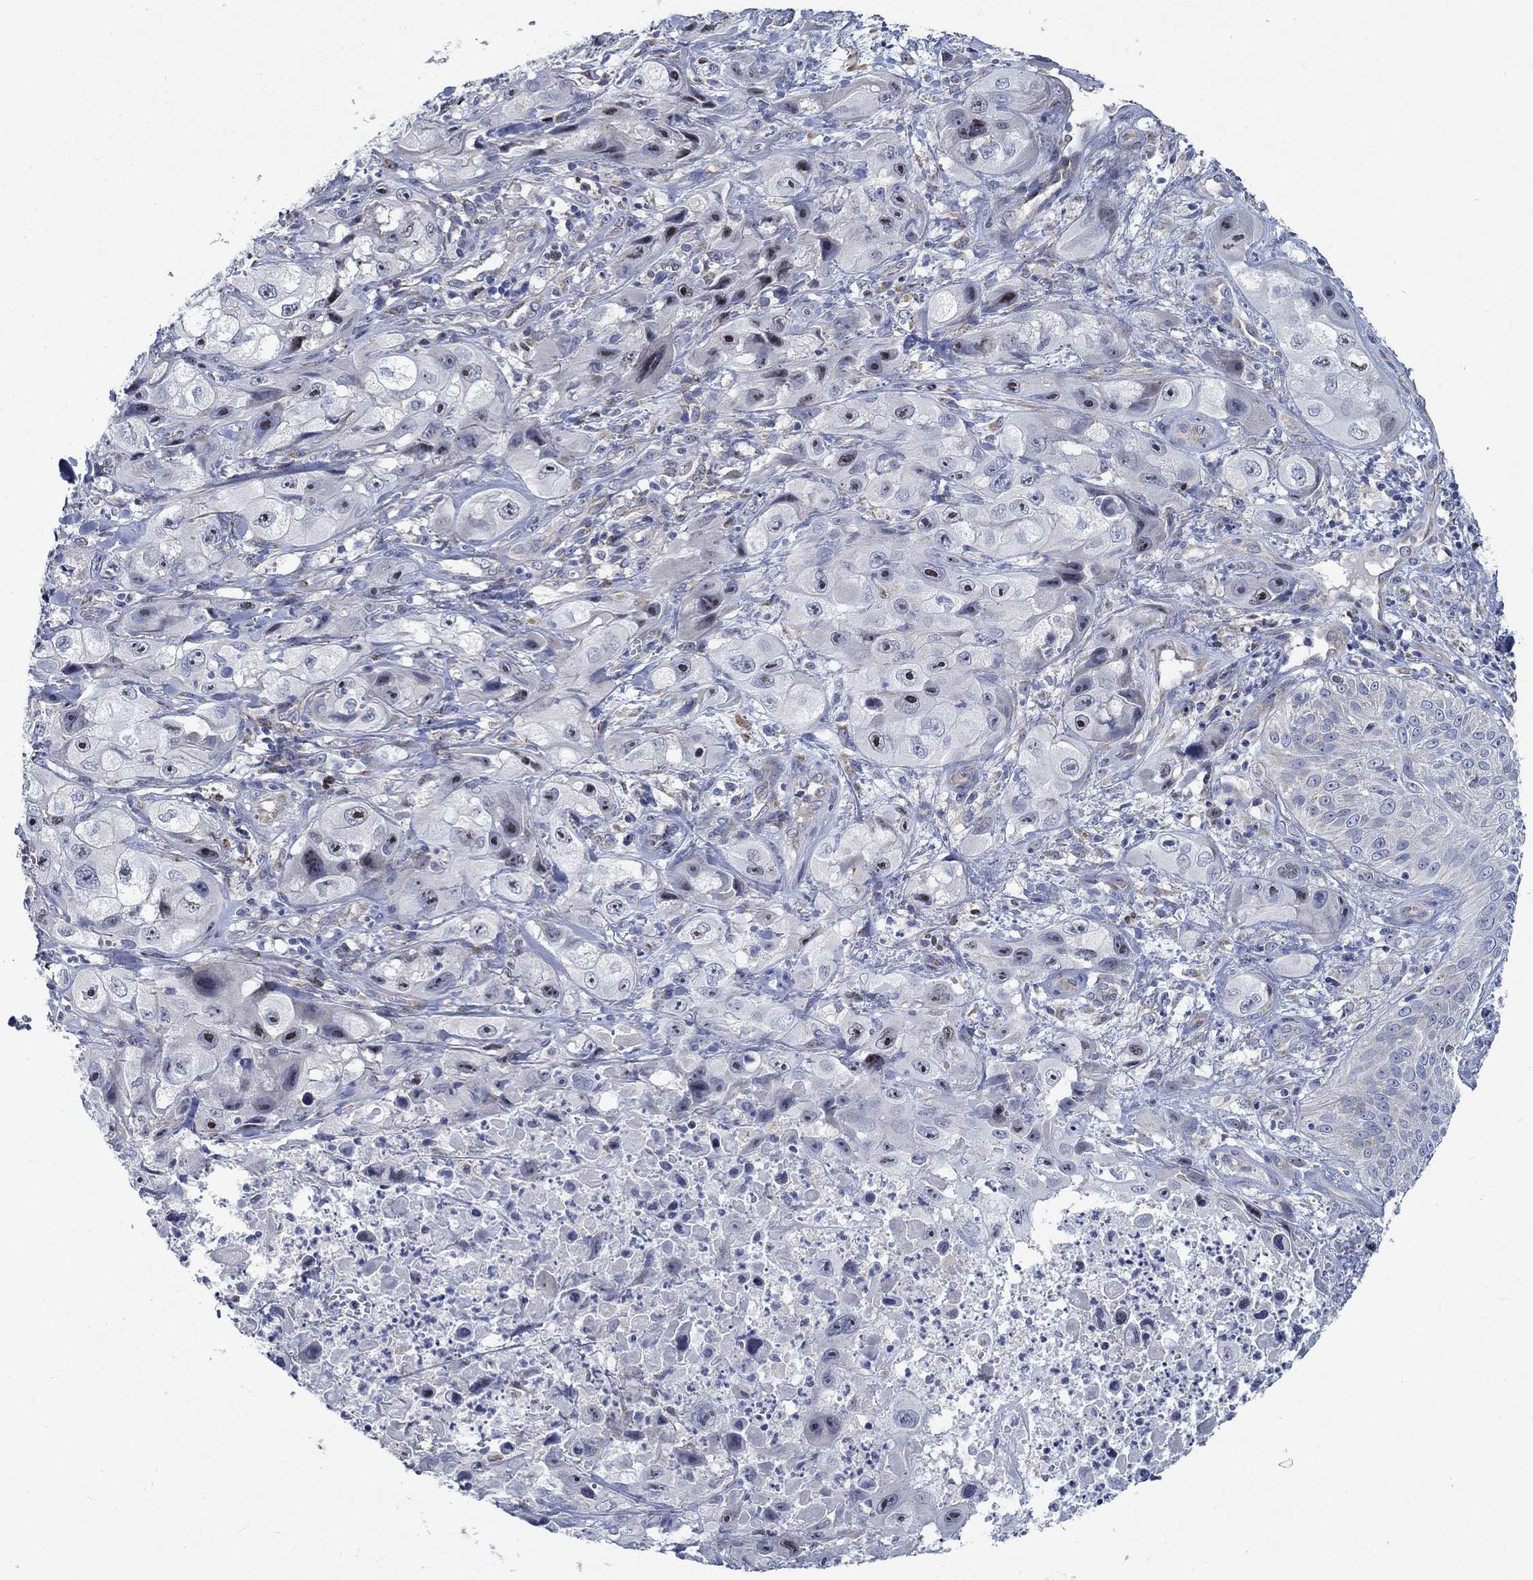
{"staining": {"intensity": "negative", "quantity": "none", "location": "none"}, "tissue": "skin cancer", "cell_type": "Tumor cells", "image_type": "cancer", "snomed": [{"axis": "morphology", "description": "Squamous cell carcinoma, NOS"}, {"axis": "topography", "description": "Skin"}, {"axis": "topography", "description": "Subcutis"}], "caption": "Human skin squamous cell carcinoma stained for a protein using IHC reveals no expression in tumor cells.", "gene": "MMP24", "patient": {"sex": "male", "age": 73}}